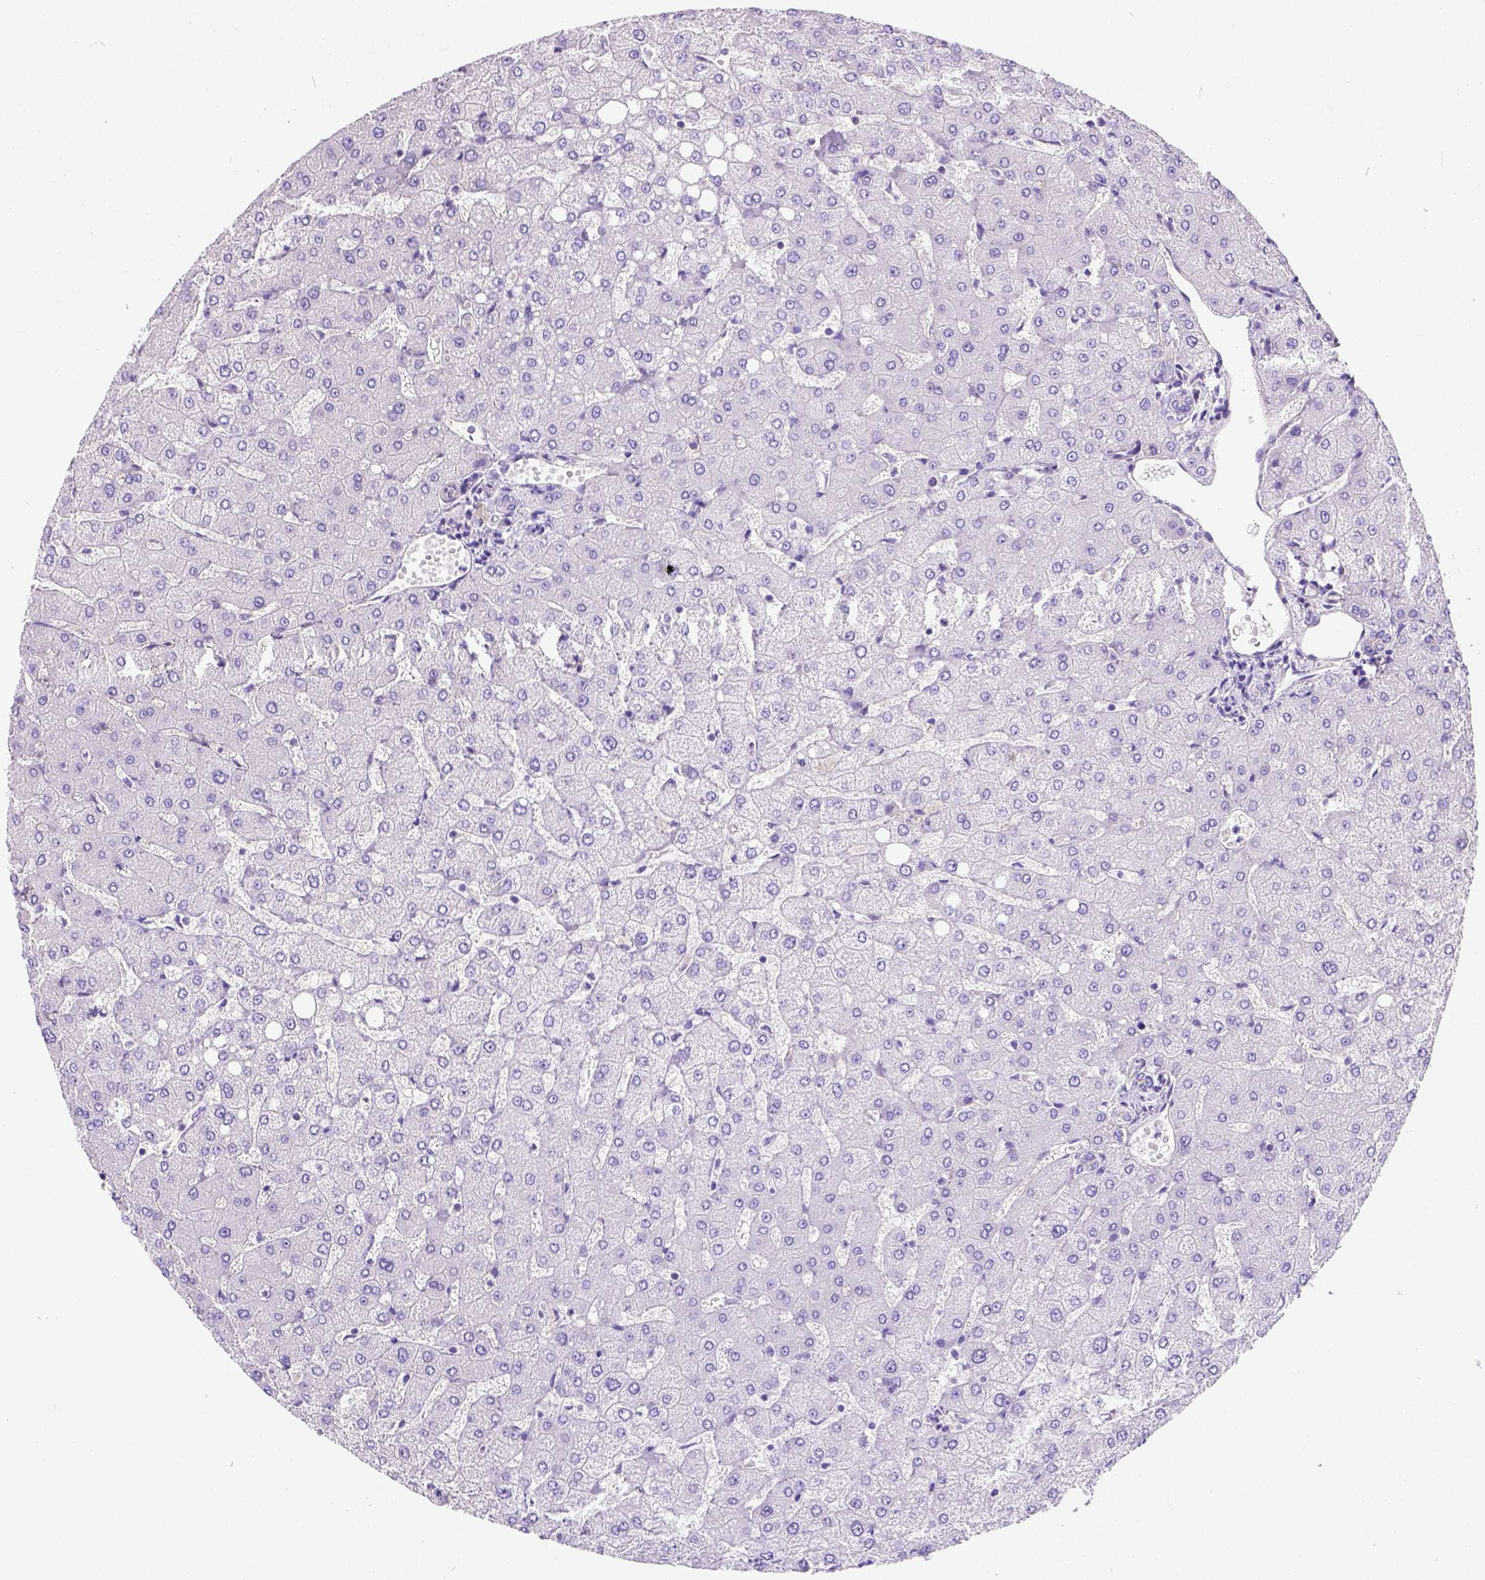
{"staining": {"intensity": "negative", "quantity": "none", "location": "none"}, "tissue": "liver", "cell_type": "Cholangiocytes", "image_type": "normal", "snomed": [{"axis": "morphology", "description": "Normal tissue, NOS"}, {"axis": "topography", "description": "Liver"}], "caption": "The histopathology image reveals no significant positivity in cholangiocytes of liver.", "gene": "PHF7", "patient": {"sex": "female", "age": 54}}